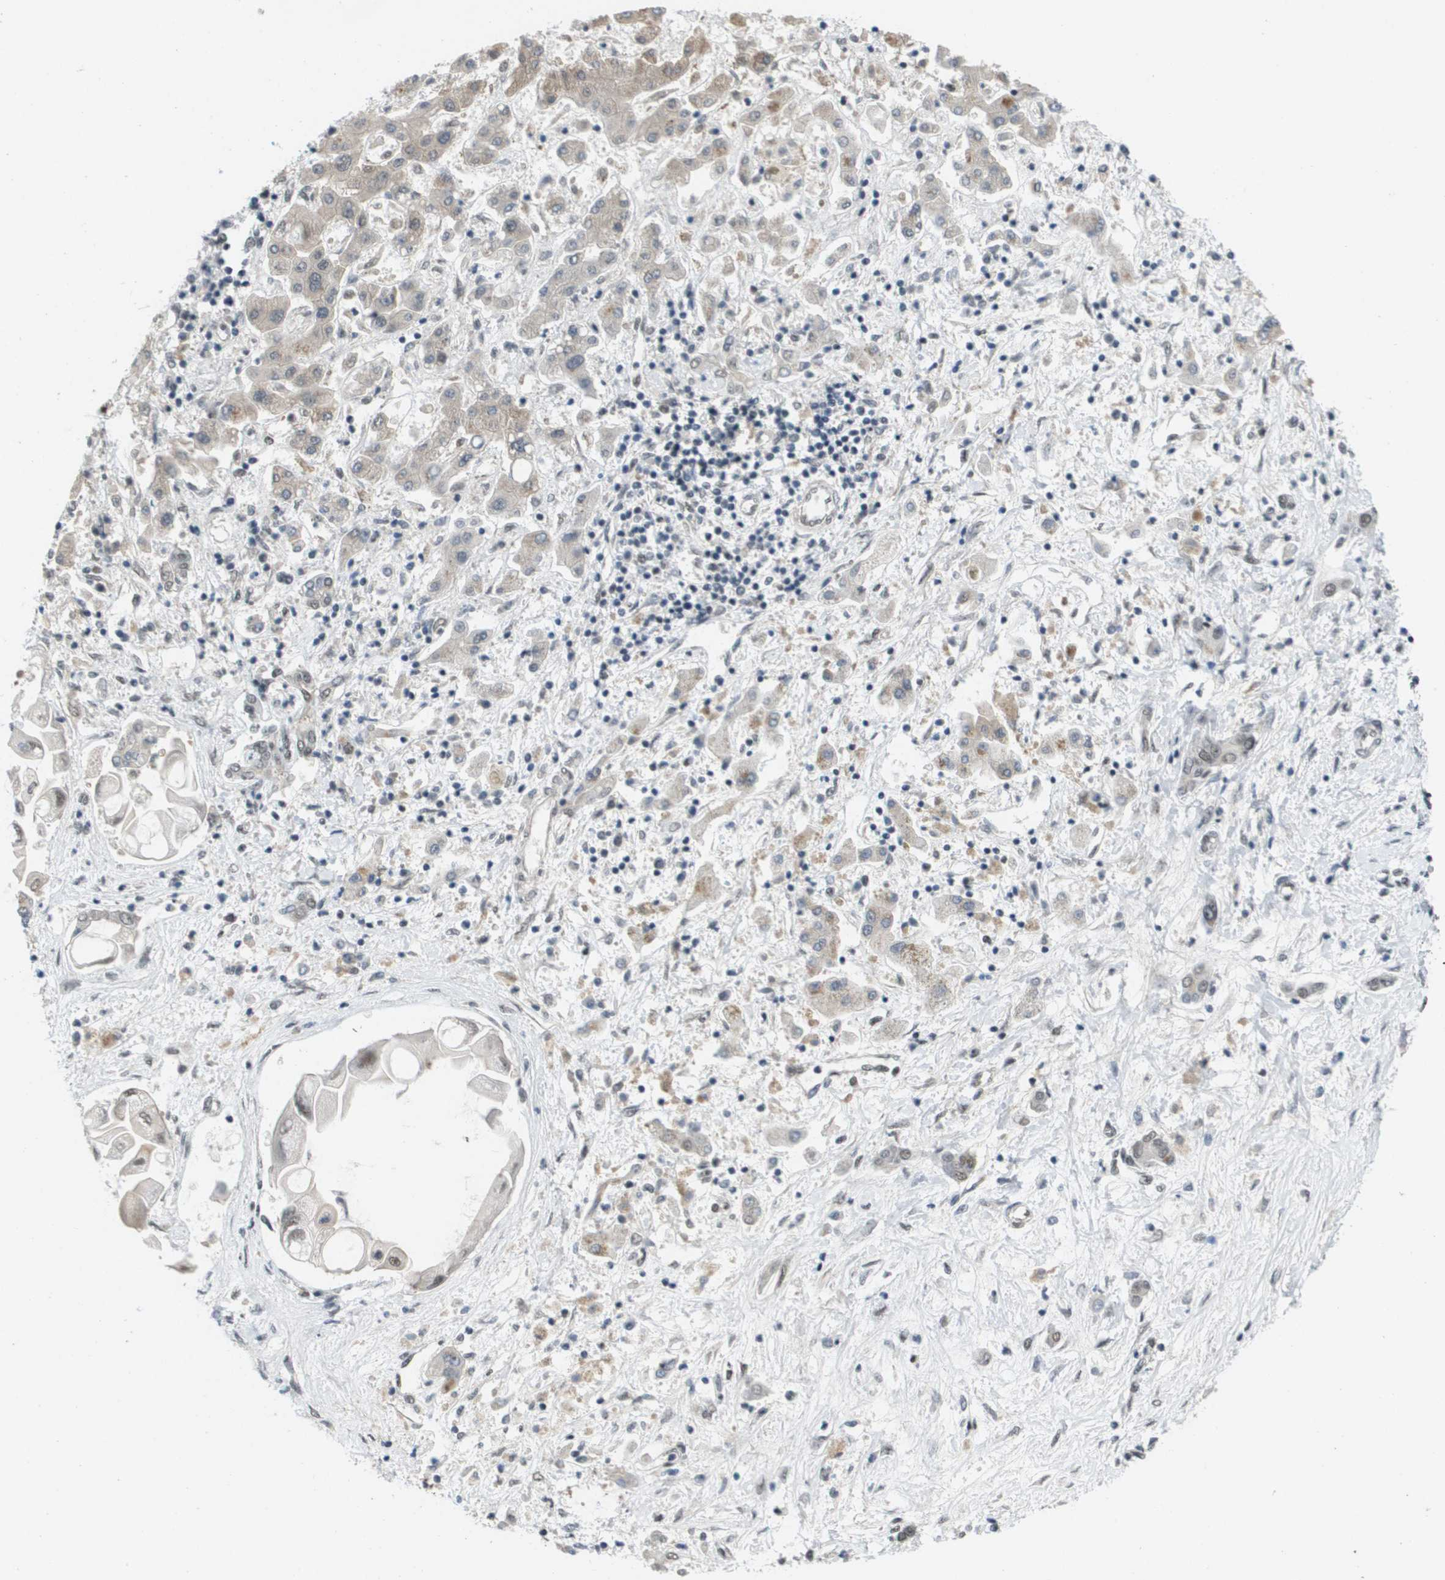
{"staining": {"intensity": "weak", "quantity": "<25%", "location": "nuclear"}, "tissue": "liver cancer", "cell_type": "Tumor cells", "image_type": "cancer", "snomed": [{"axis": "morphology", "description": "Cholangiocarcinoma"}, {"axis": "topography", "description": "Liver"}], "caption": "Photomicrograph shows no protein staining in tumor cells of liver cholangiocarcinoma tissue.", "gene": "ISY1", "patient": {"sex": "male", "age": 50}}